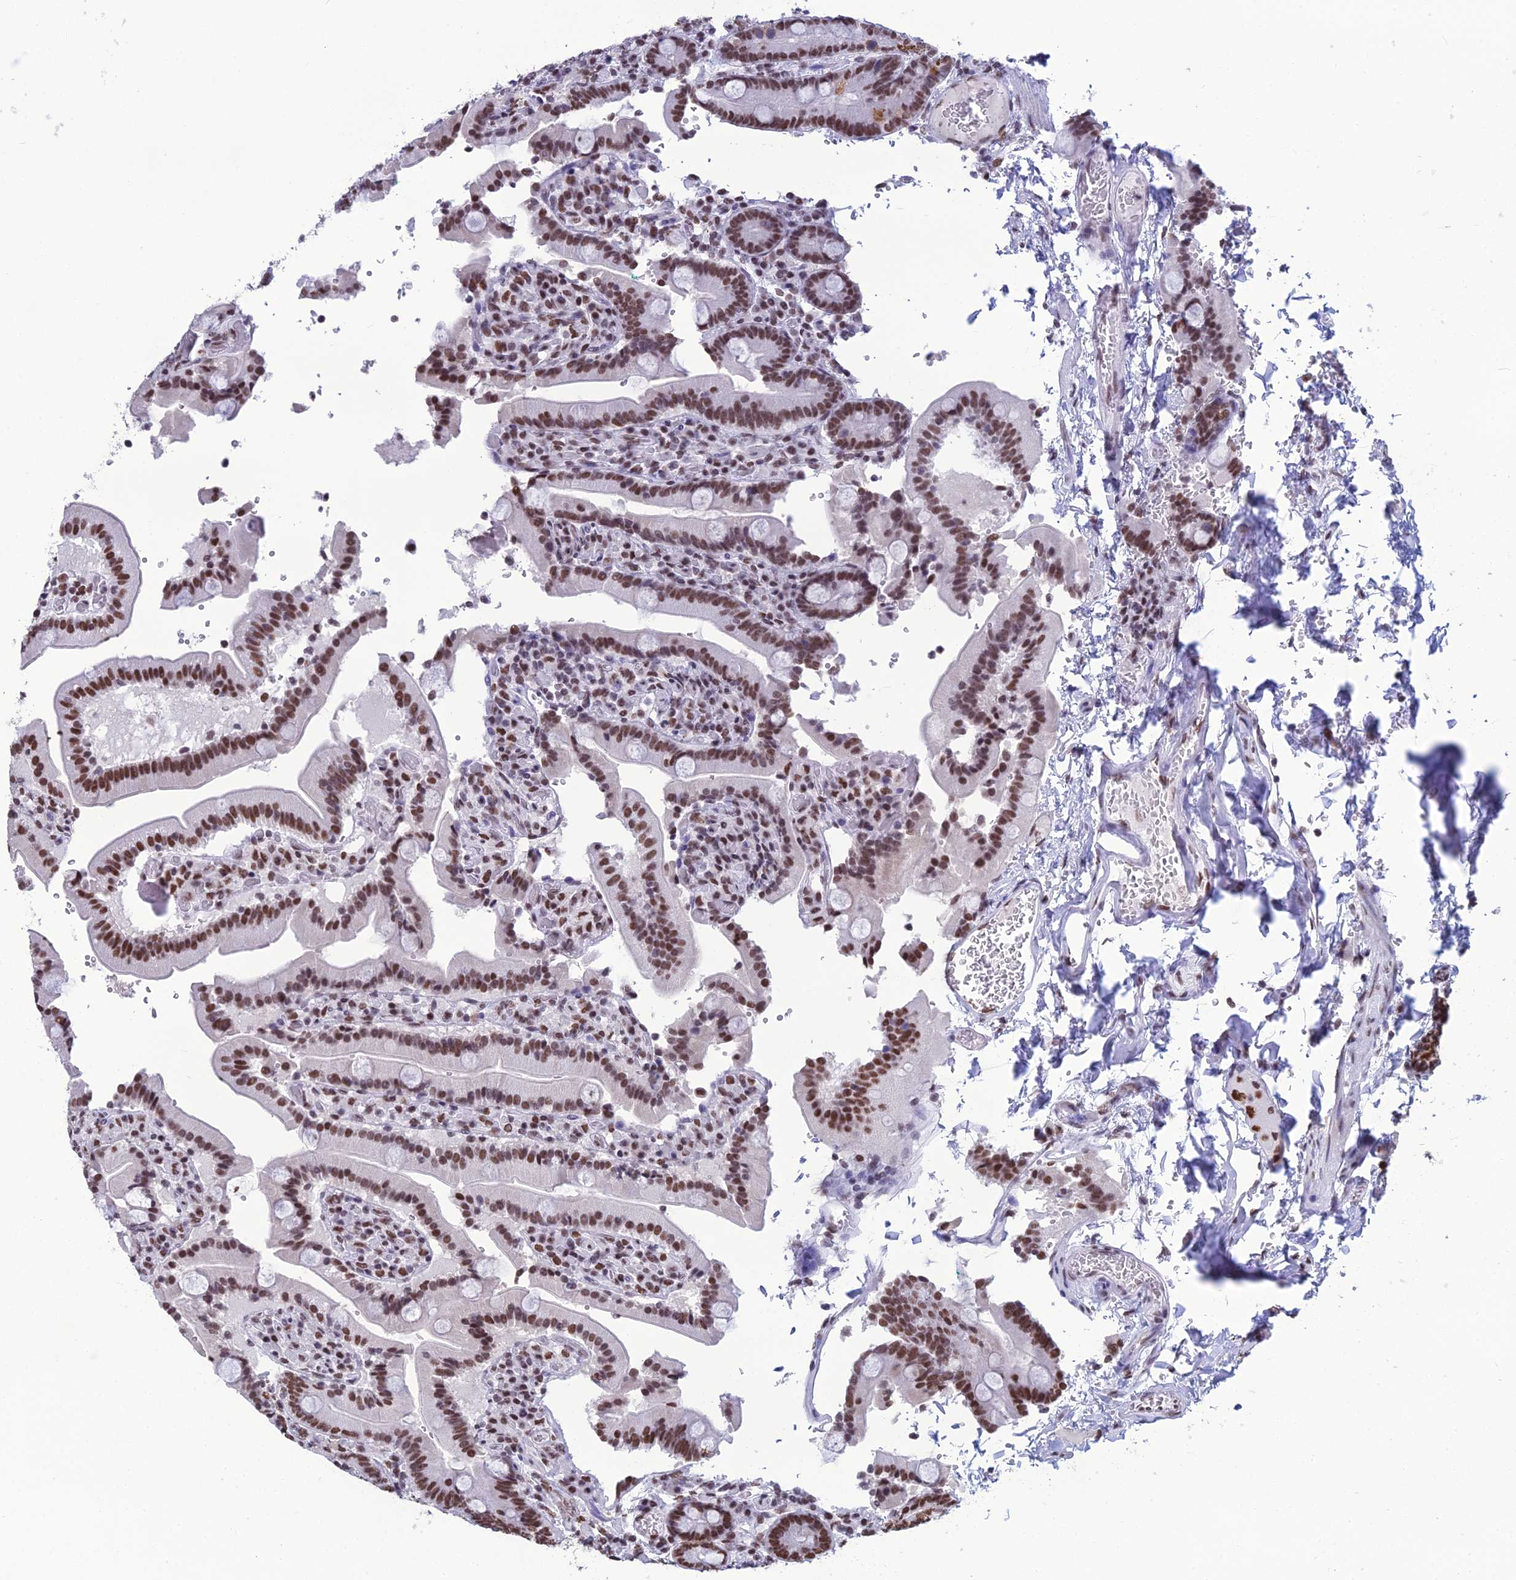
{"staining": {"intensity": "strong", "quantity": ">75%", "location": "nuclear"}, "tissue": "duodenum", "cell_type": "Glandular cells", "image_type": "normal", "snomed": [{"axis": "morphology", "description": "Normal tissue, NOS"}, {"axis": "topography", "description": "Duodenum"}], "caption": "Immunohistochemical staining of normal human duodenum displays high levels of strong nuclear staining in approximately >75% of glandular cells.", "gene": "PRAMEF12", "patient": {"sex": "female", "age": 62}}